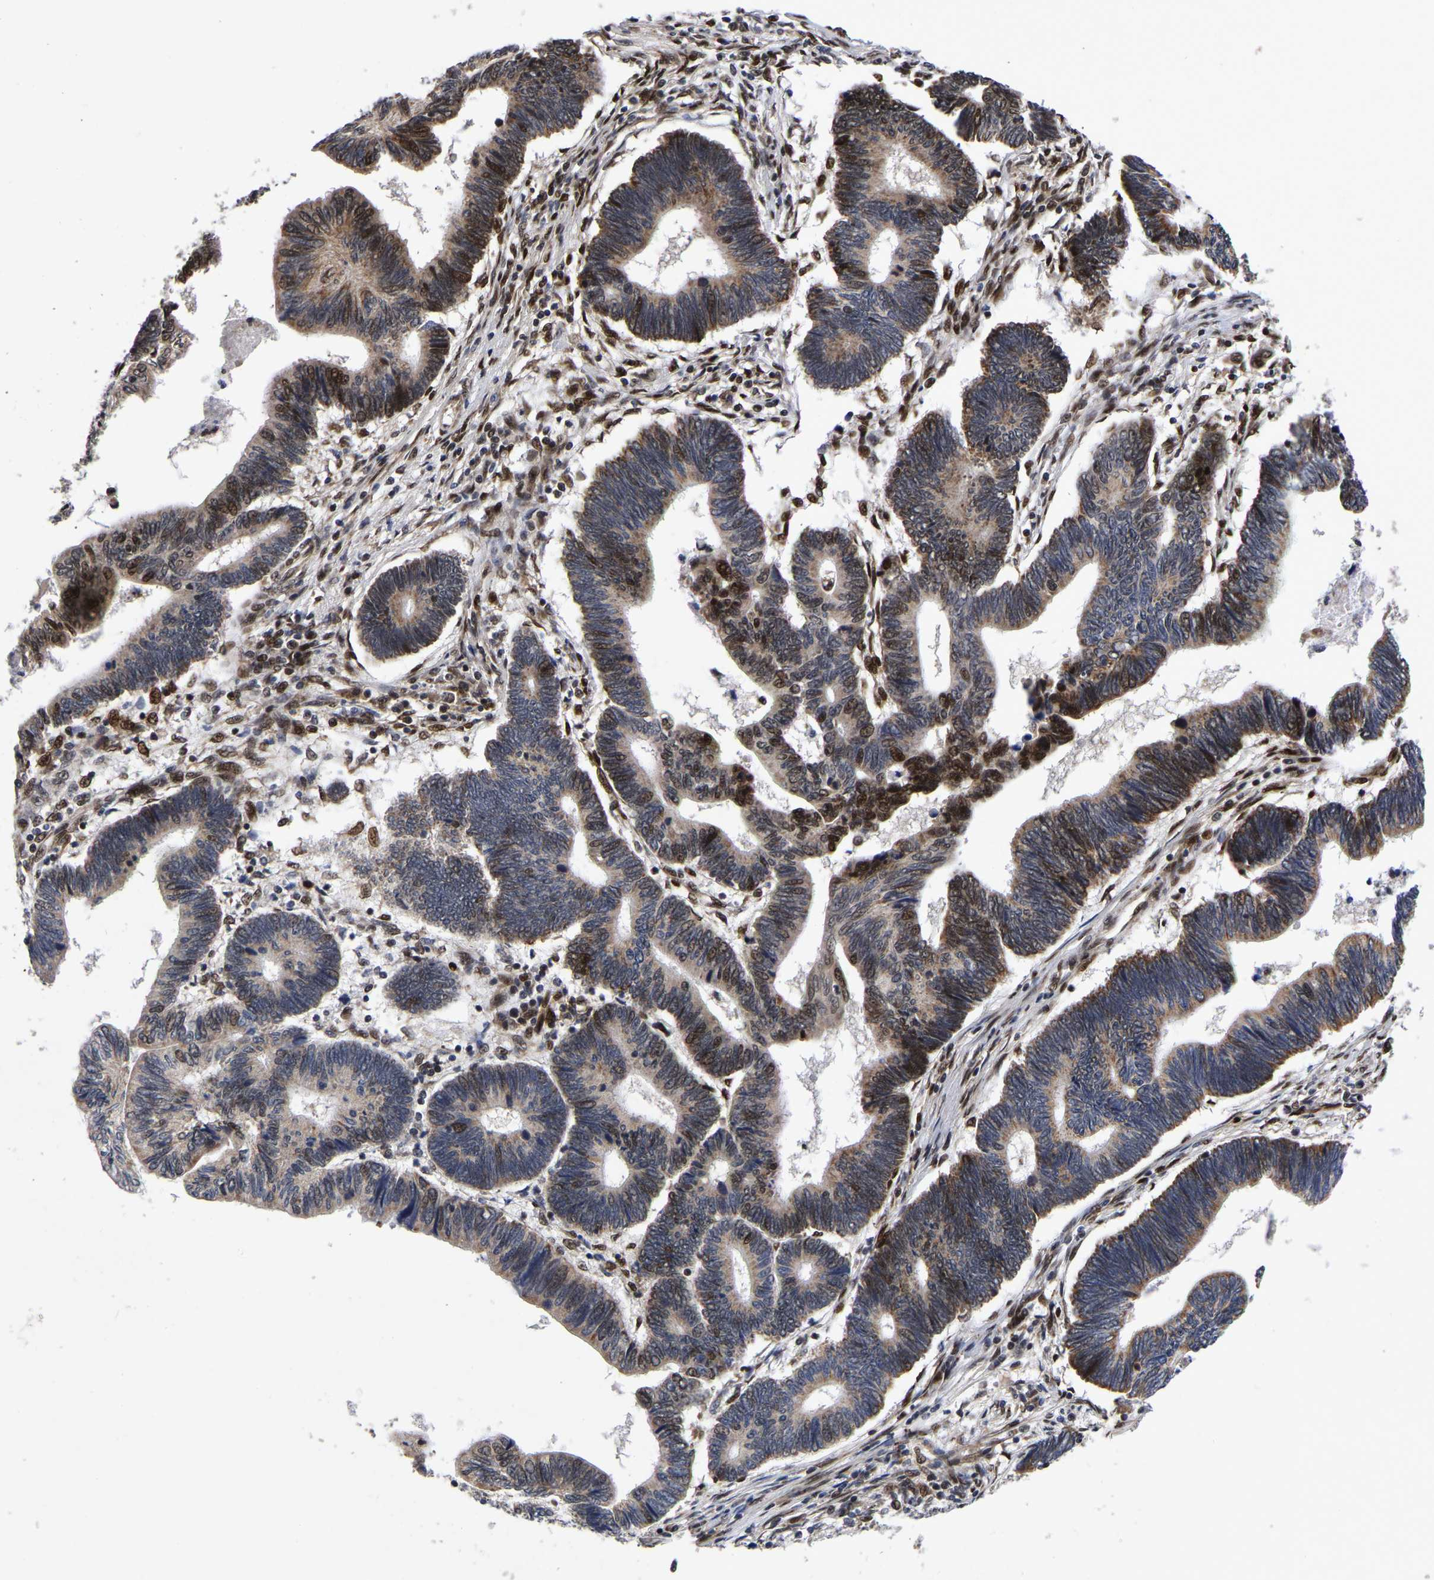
{"staining": {"intensity": "strong", "quantity": "25%-75%", "location": "cytoplasmic/membranous,nuclear"}, "tissue": "pancreatic cancer", "cell_type": "Tumor cells", "image_type": "cancer", "snomed": [{"axis": "morphology", "description": "Adenocarcinoma, NOS"}, {"axis": "topography", "description": "Pancreas"}], "caption": "This photomicrograph displays IHC staining of pancreatic cancer, with high strong cytoplasmic/membranous and nuclear positivity in approximately 25%-75% of tumor cells.", "gene": "JUNB", "patient": {"sex": "female", "age": 70}}